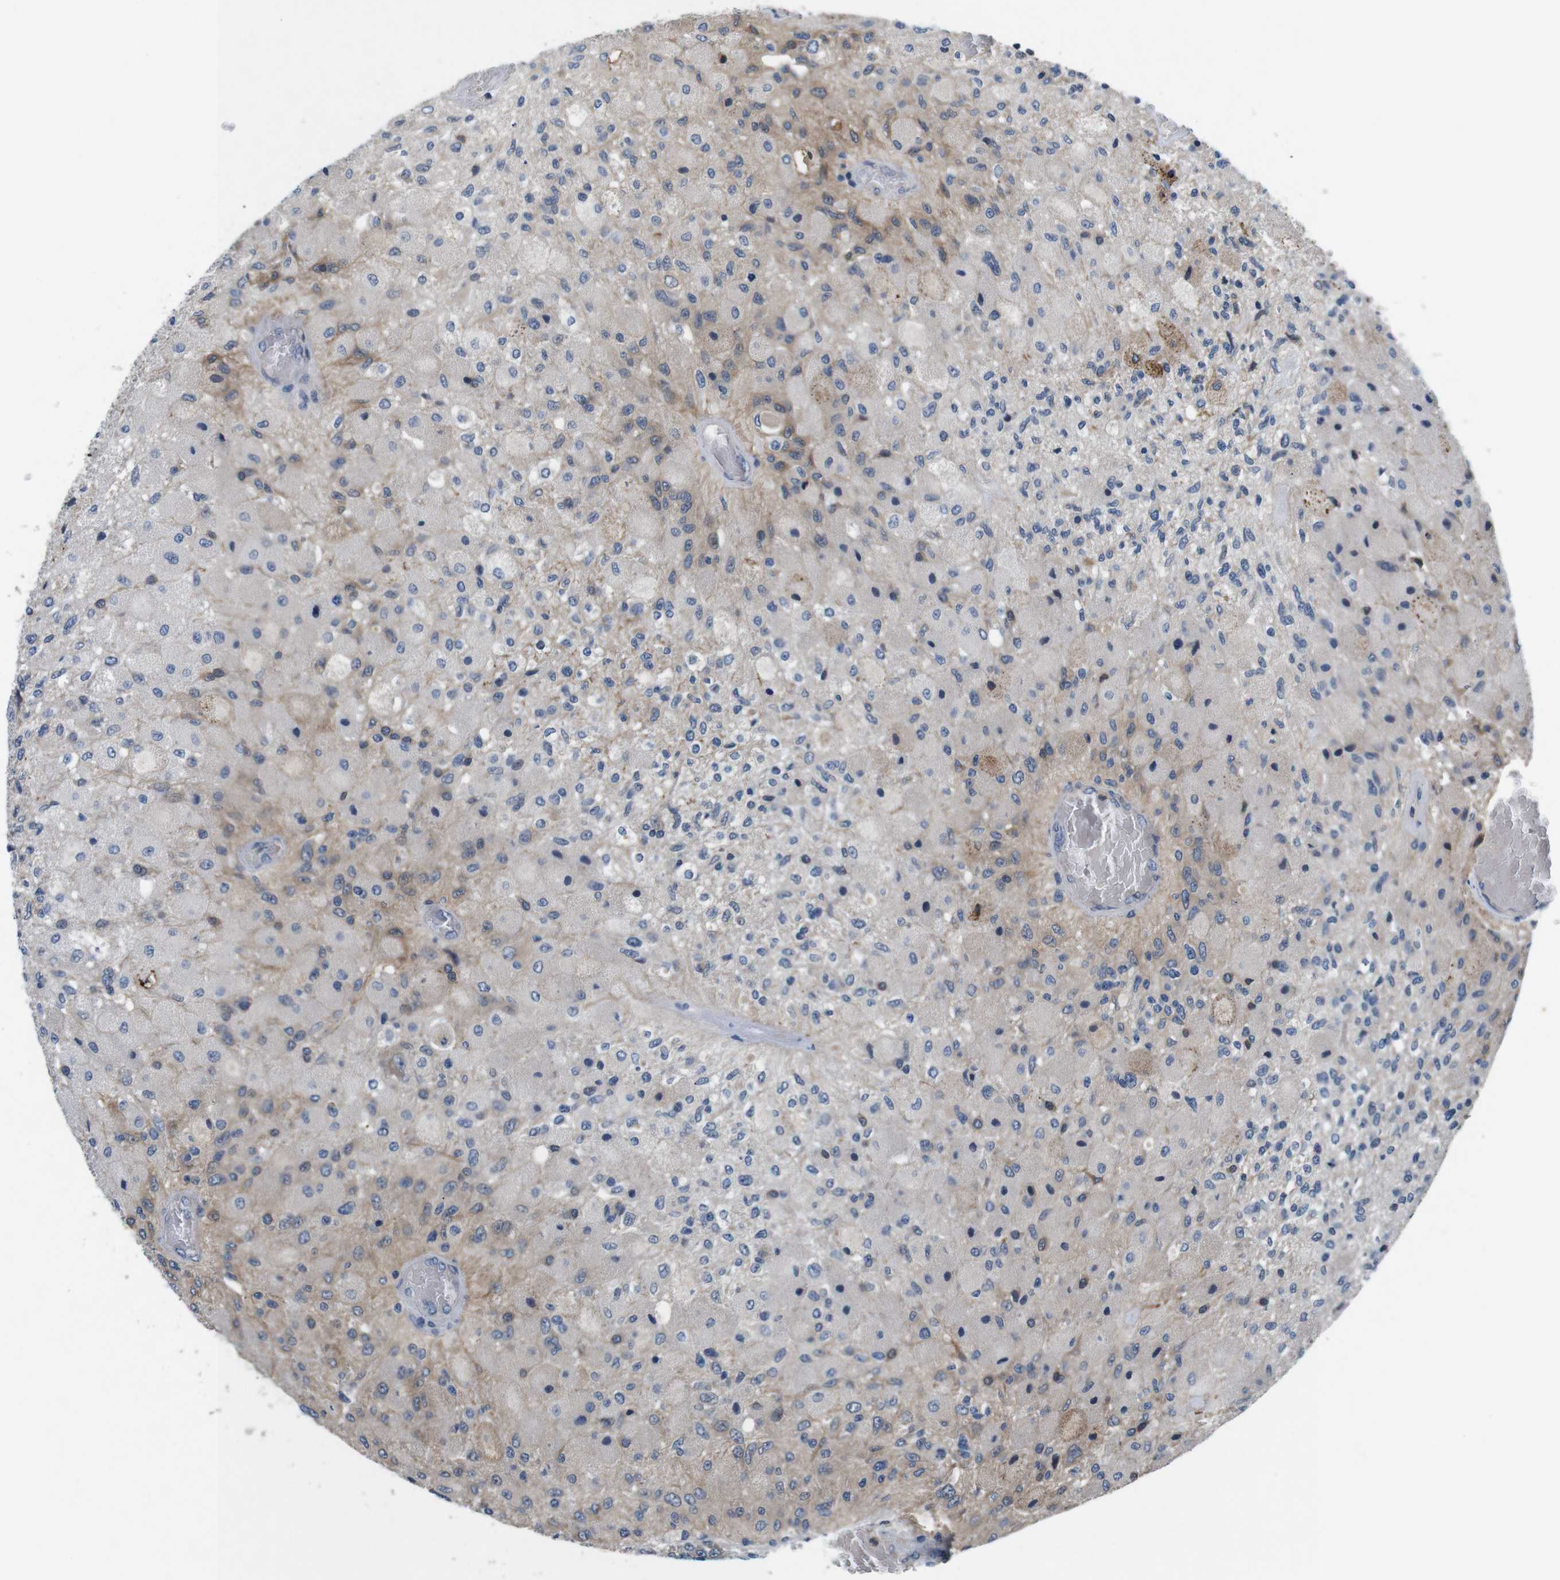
{"staining": {"intensity": "moderate", "quantity": "<25%", "location": "cytoplasmic/membranous"}, "tissue": "glioma", "cell_type": "Tumor cells", "image_type": "cancer", "snomed": [{"axis": "morphology", "description": "Normal tissue, NOS"}, {"axis": "morphology", "description": "Glioma, malignant, High grade"}, {"axis": "topography", "description": "Cerebral cortex"}], "caption": "The image demonstrates immunohistochemical staining of malignant glioma (high-grade). There is moderate cytoplasmic/membranous positivity is appreciated in approximately <25% of tumor cells.", "gene": "JAK1", "patient": {"sex": "male", "age": 77}}